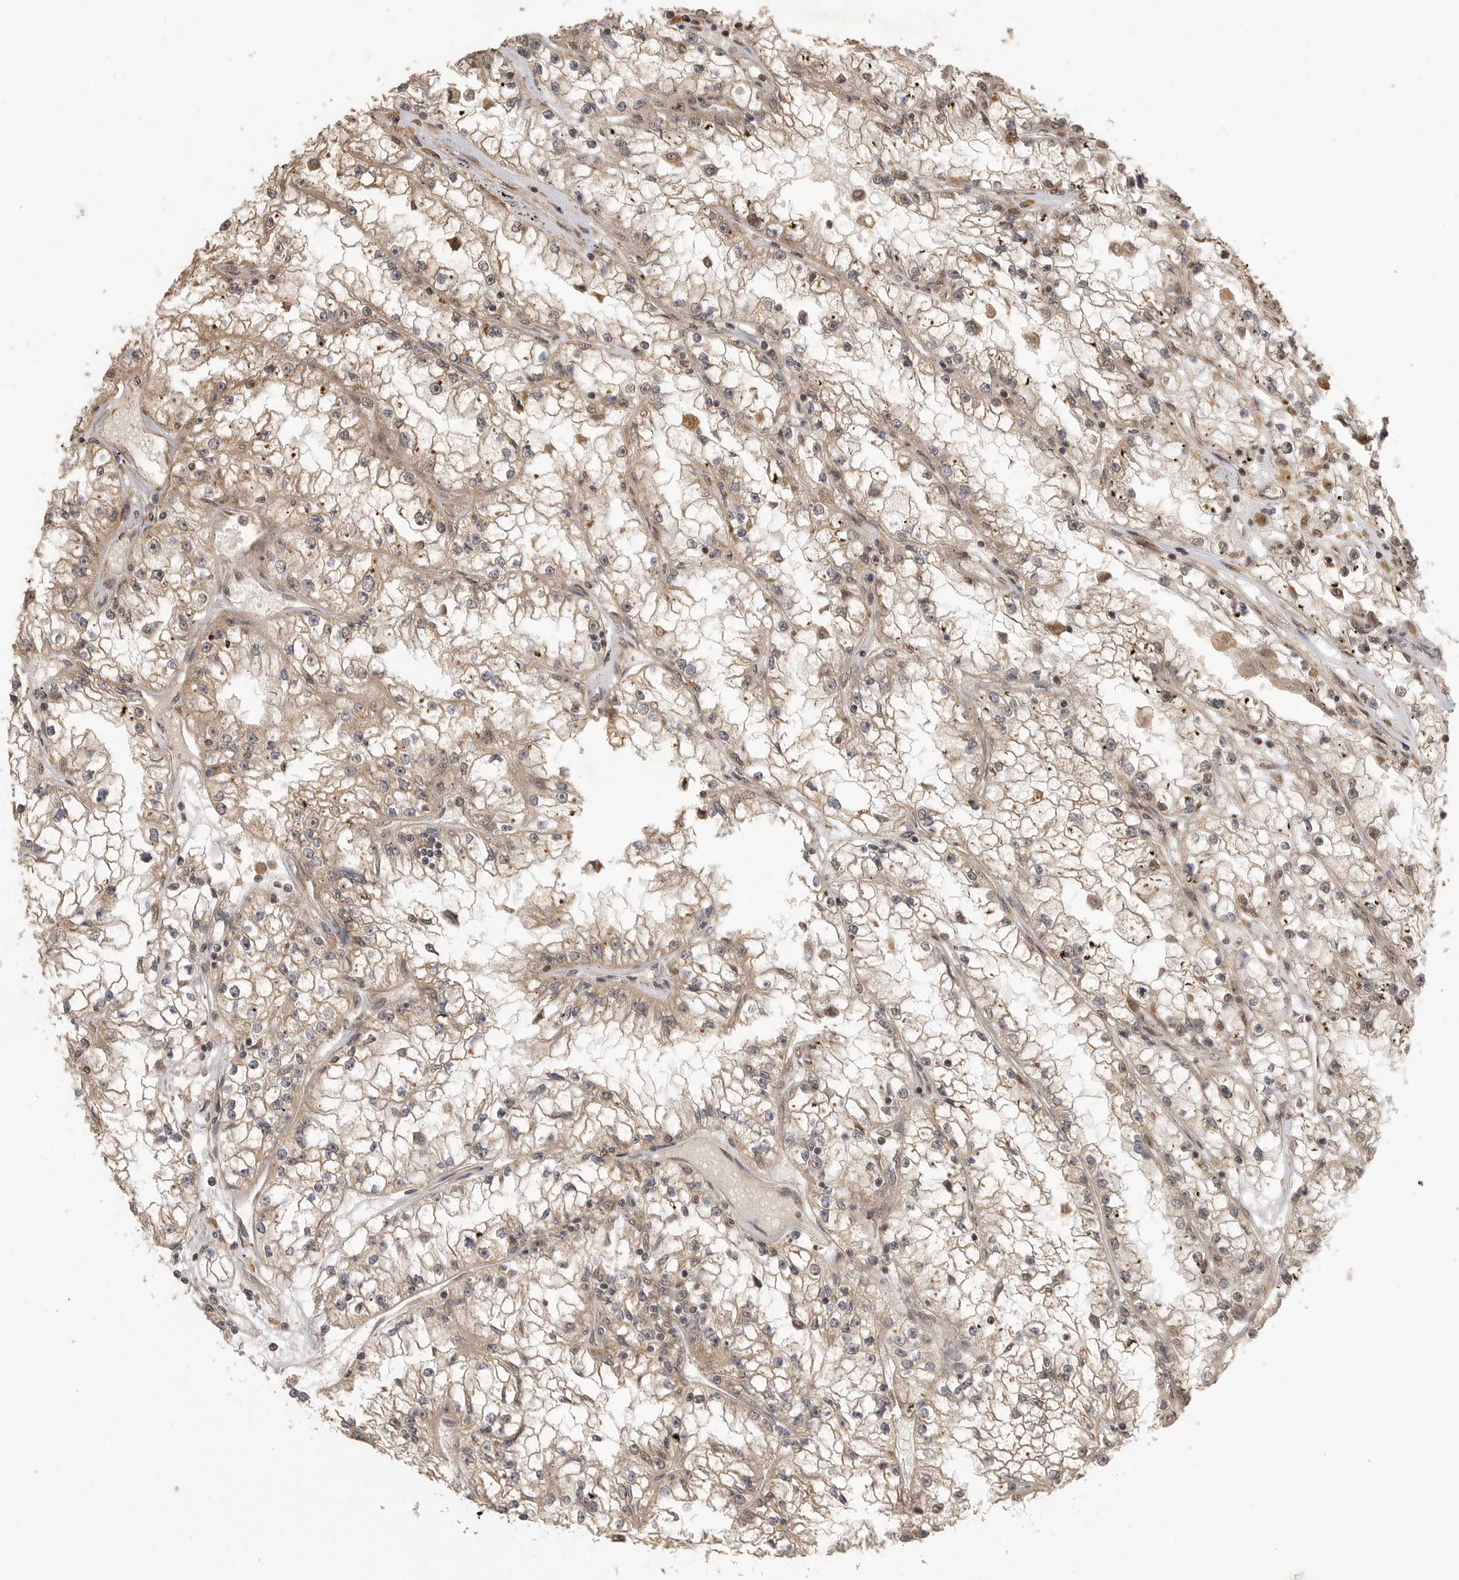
{"staining": {"intensity": "moderate", "quantity": "25%-75%", "location": "nuclear"}, "tissue": "renal cancer", "cell_type": "Tumor cells", "image_type": "cancer", "snomed": [{"axis": "morphology", "description": "Adenocarcinoma, NOS"}, {"axis": "topography", "description": "Kidney"}], "caption": "Protein expression analysis of human renal adenocarcinoma reveals moderate nuclear positivity in about 25%-75% of tumor cells.", "gene": "DFFA", "patient": {"sex": "male", "age": 56}}